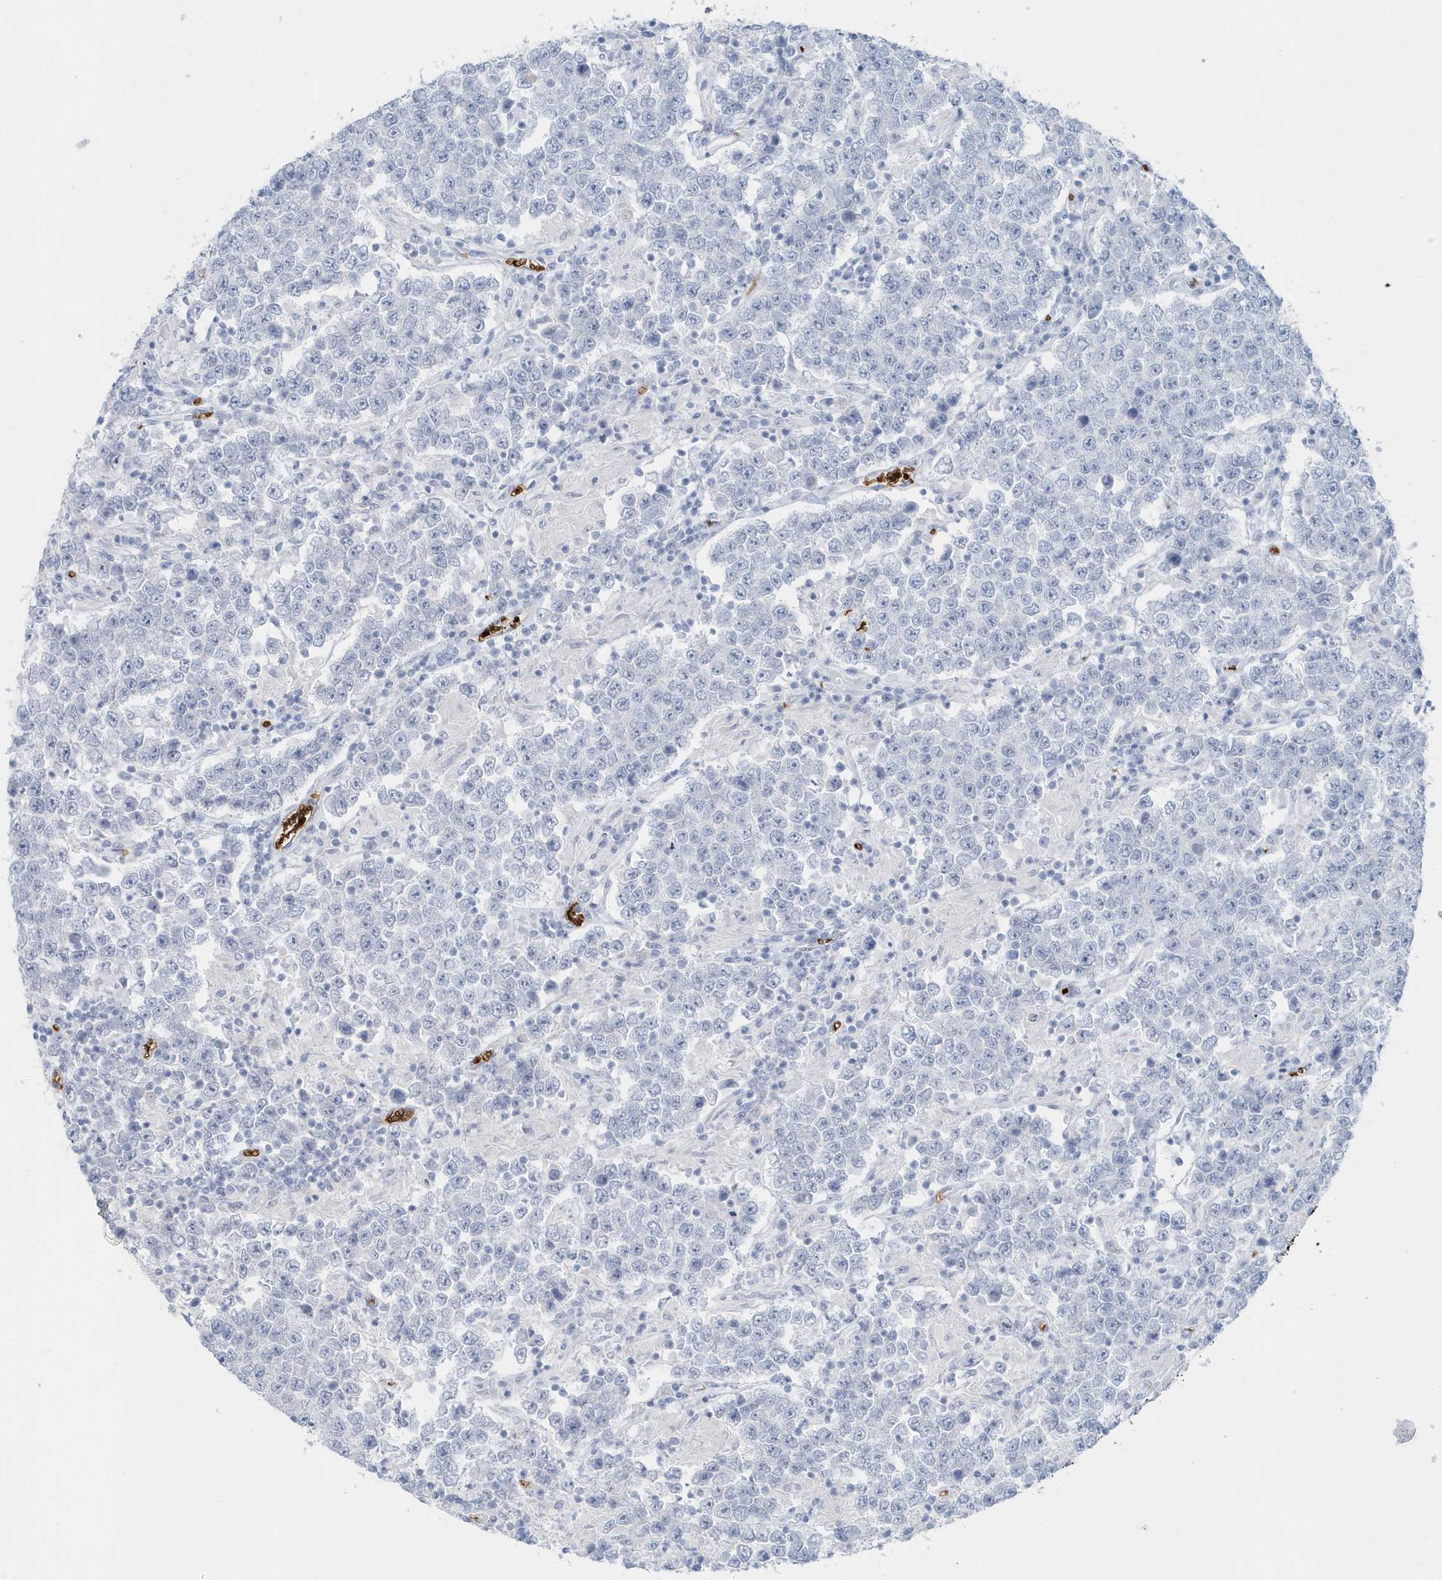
{"staining": {"intensity": "negative", "quantity": "none", "location": "none"}, "tissue": "testis cancer", "cell_type": "Tumor cells", "image_type": "cancer", "snomed": [{"axis": "morphology", "description": "Normal tissue, NOS"}, {"axis": "morphology", "description": "Urothelial carcinoma, High grade"}, {"axis": "morphology", "description": "Seminoma, NOS"}, {"axis": "morphology", "description": "Carcinoma, Embryonal, NOS"}, {"axis": "topography", "description": "Urinary bladder"}, {"axis": "topography", "description": "Testis"}], "caption": "Seminoma (testis) stained for a protein using immunohistochemistry reveals no staining tumor cells.", "gene": "HBA2", "patient": {"sex": "male", "age": 41}}